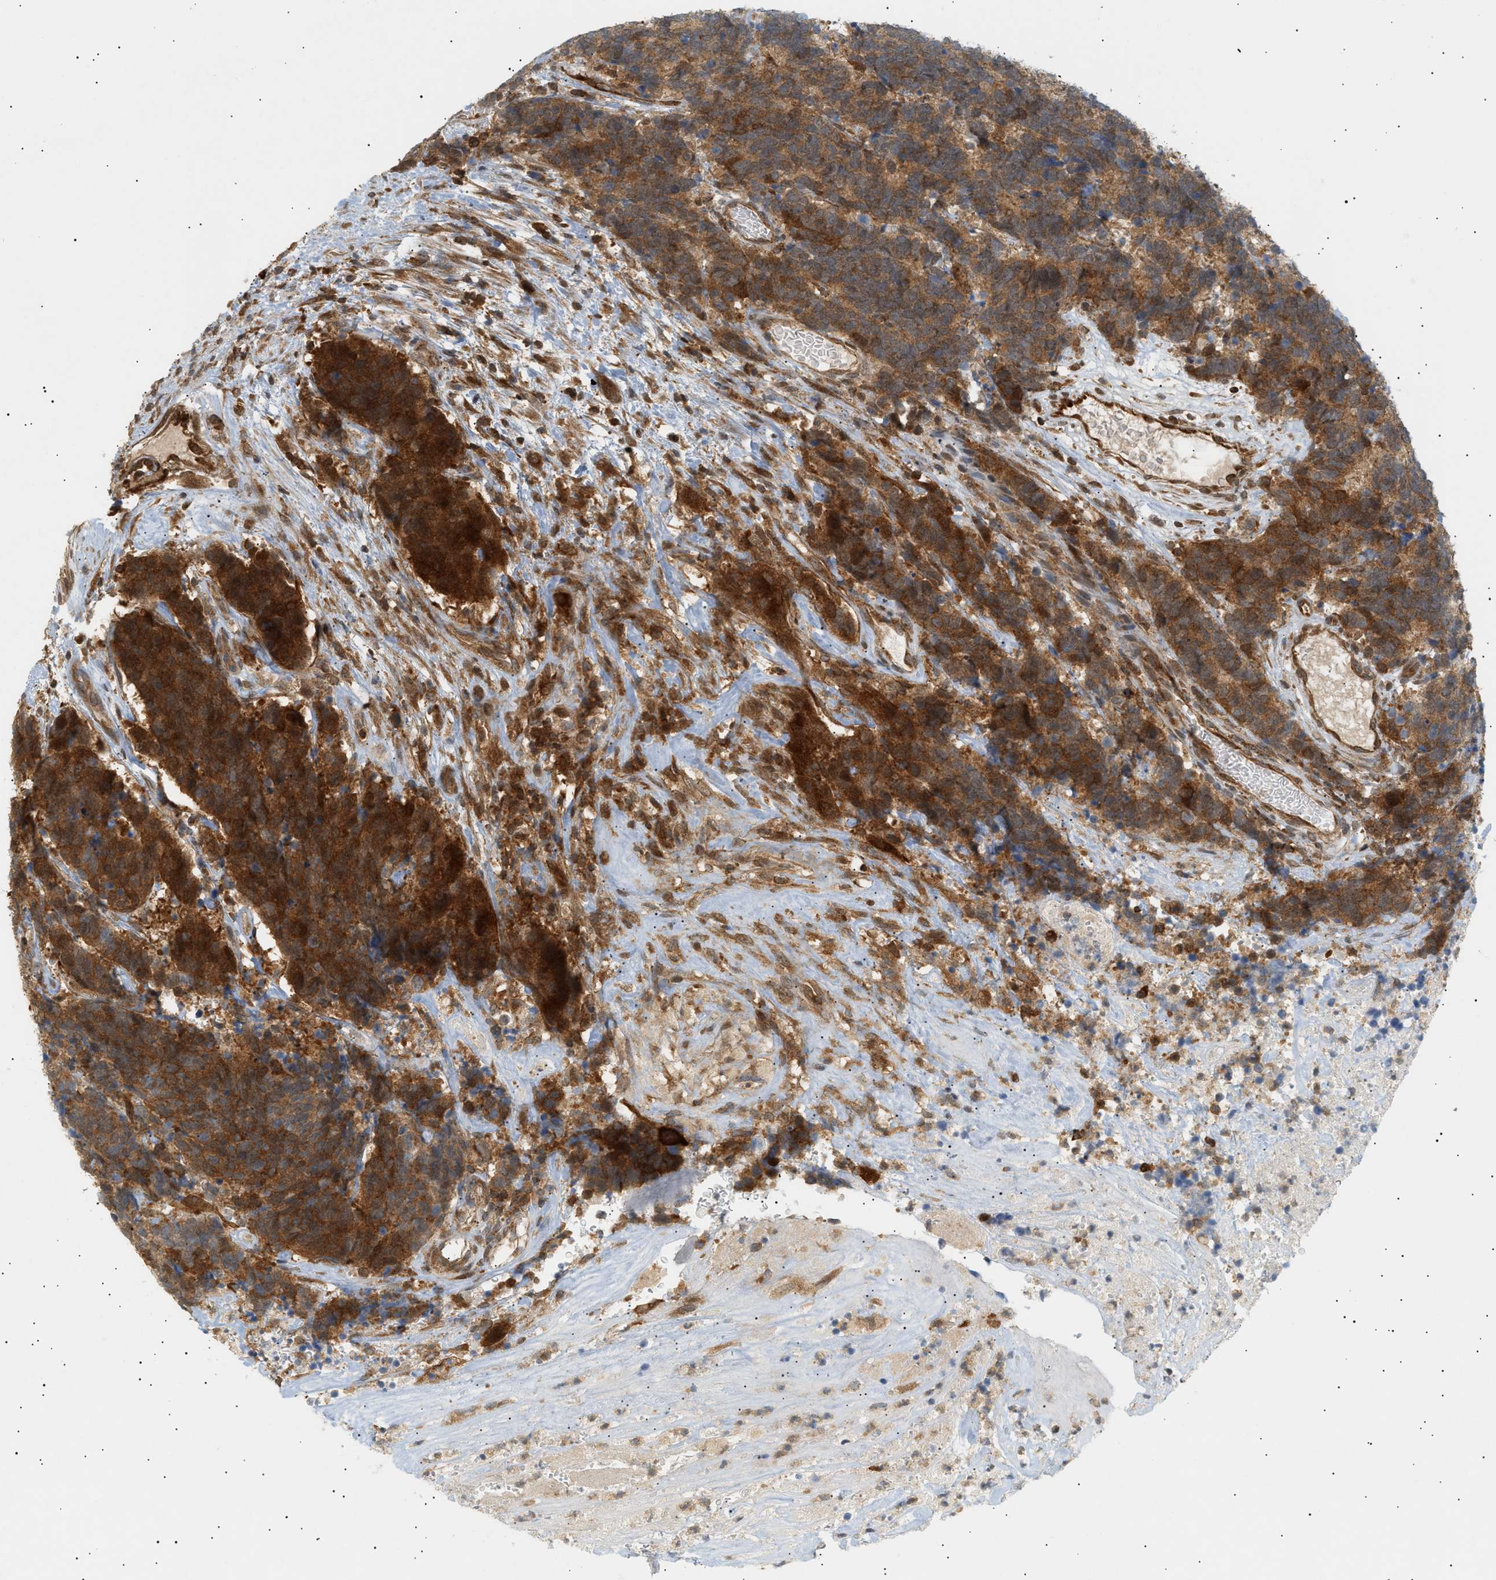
{"staining": {"intensity": "strong", "quantity": ">75%", "location": "cytoplasmic/membranous"}, "tissue": "carcinoid", "cell_type": "Tumor cells", "image_type": "cancer", "snomed": [{"axis": "morphology", "description": "Carcinoma, NOS"}, {"axis": "morphology", "description": "Carcinoid, malignant, NOS"}, {"axis": "topography", "description": "Urinary bladder"}], "caption": "This is a photomicrograph of immunohistochemistry staining of carcinoid, which shows strong expression in the cytoplasmic/membranous of tumor cells.", "gene": "SHC1", "patient": {"sex": "male", "age": 57}}